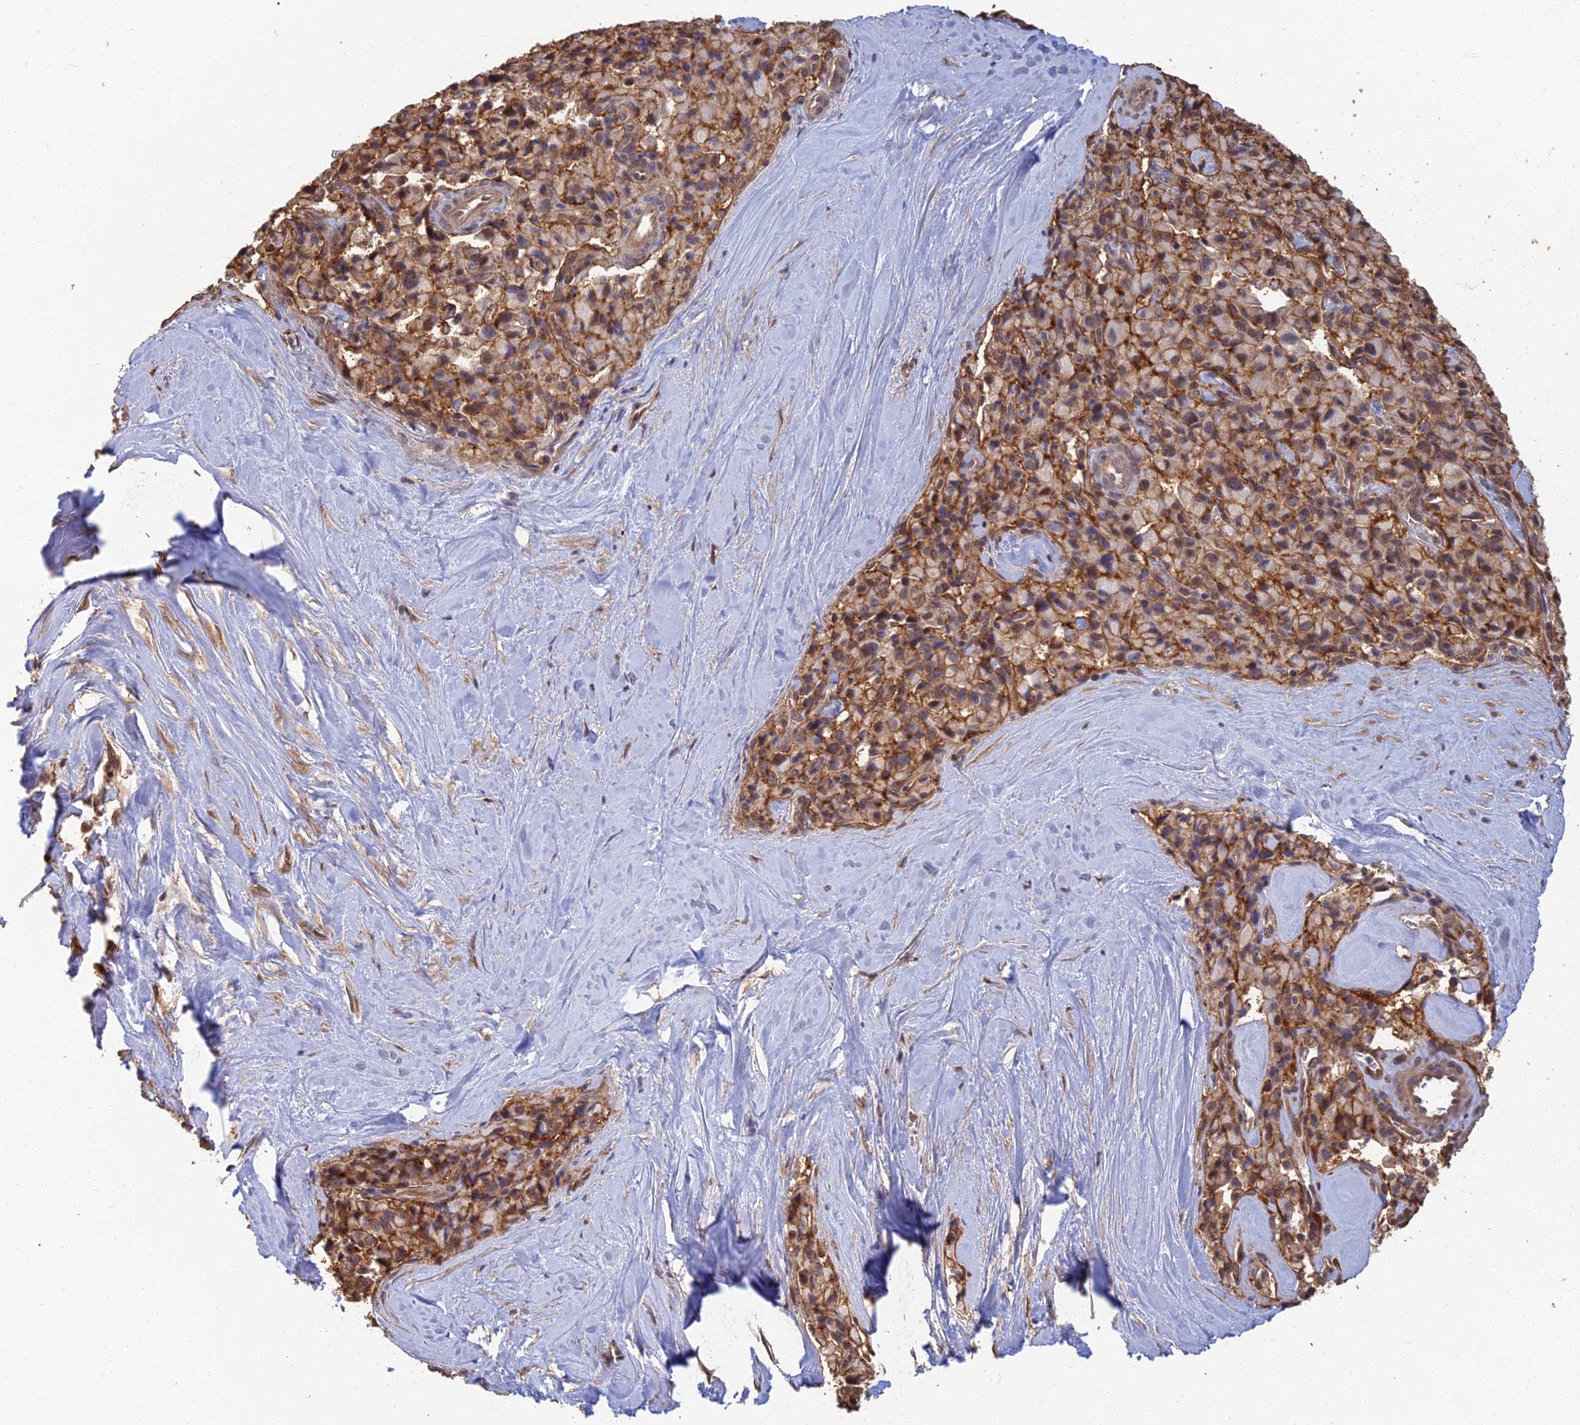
{"staining": {"intensity": "strong", "quantity": ">75%", "location": "cytoplasmic/membranous"}, "tissue": "pancreatic cancer", "cell_type": "Tumor cells", "image_type": "cancer", "snomed": [{"axis": "morphology", "description": "Adenocarcinoma, NOS"}, {"axis": "topography", "description": "Pancreas"}], "caption": "Immunohistochemical staining of pancreatic adenocarcinoma demonstrates high levels of strong cytoplasmic/membranous protein staining in approximately >75% of tumor cells.", "gene": "LRRN3", "patient": {"sex": "male", "age": 65}}